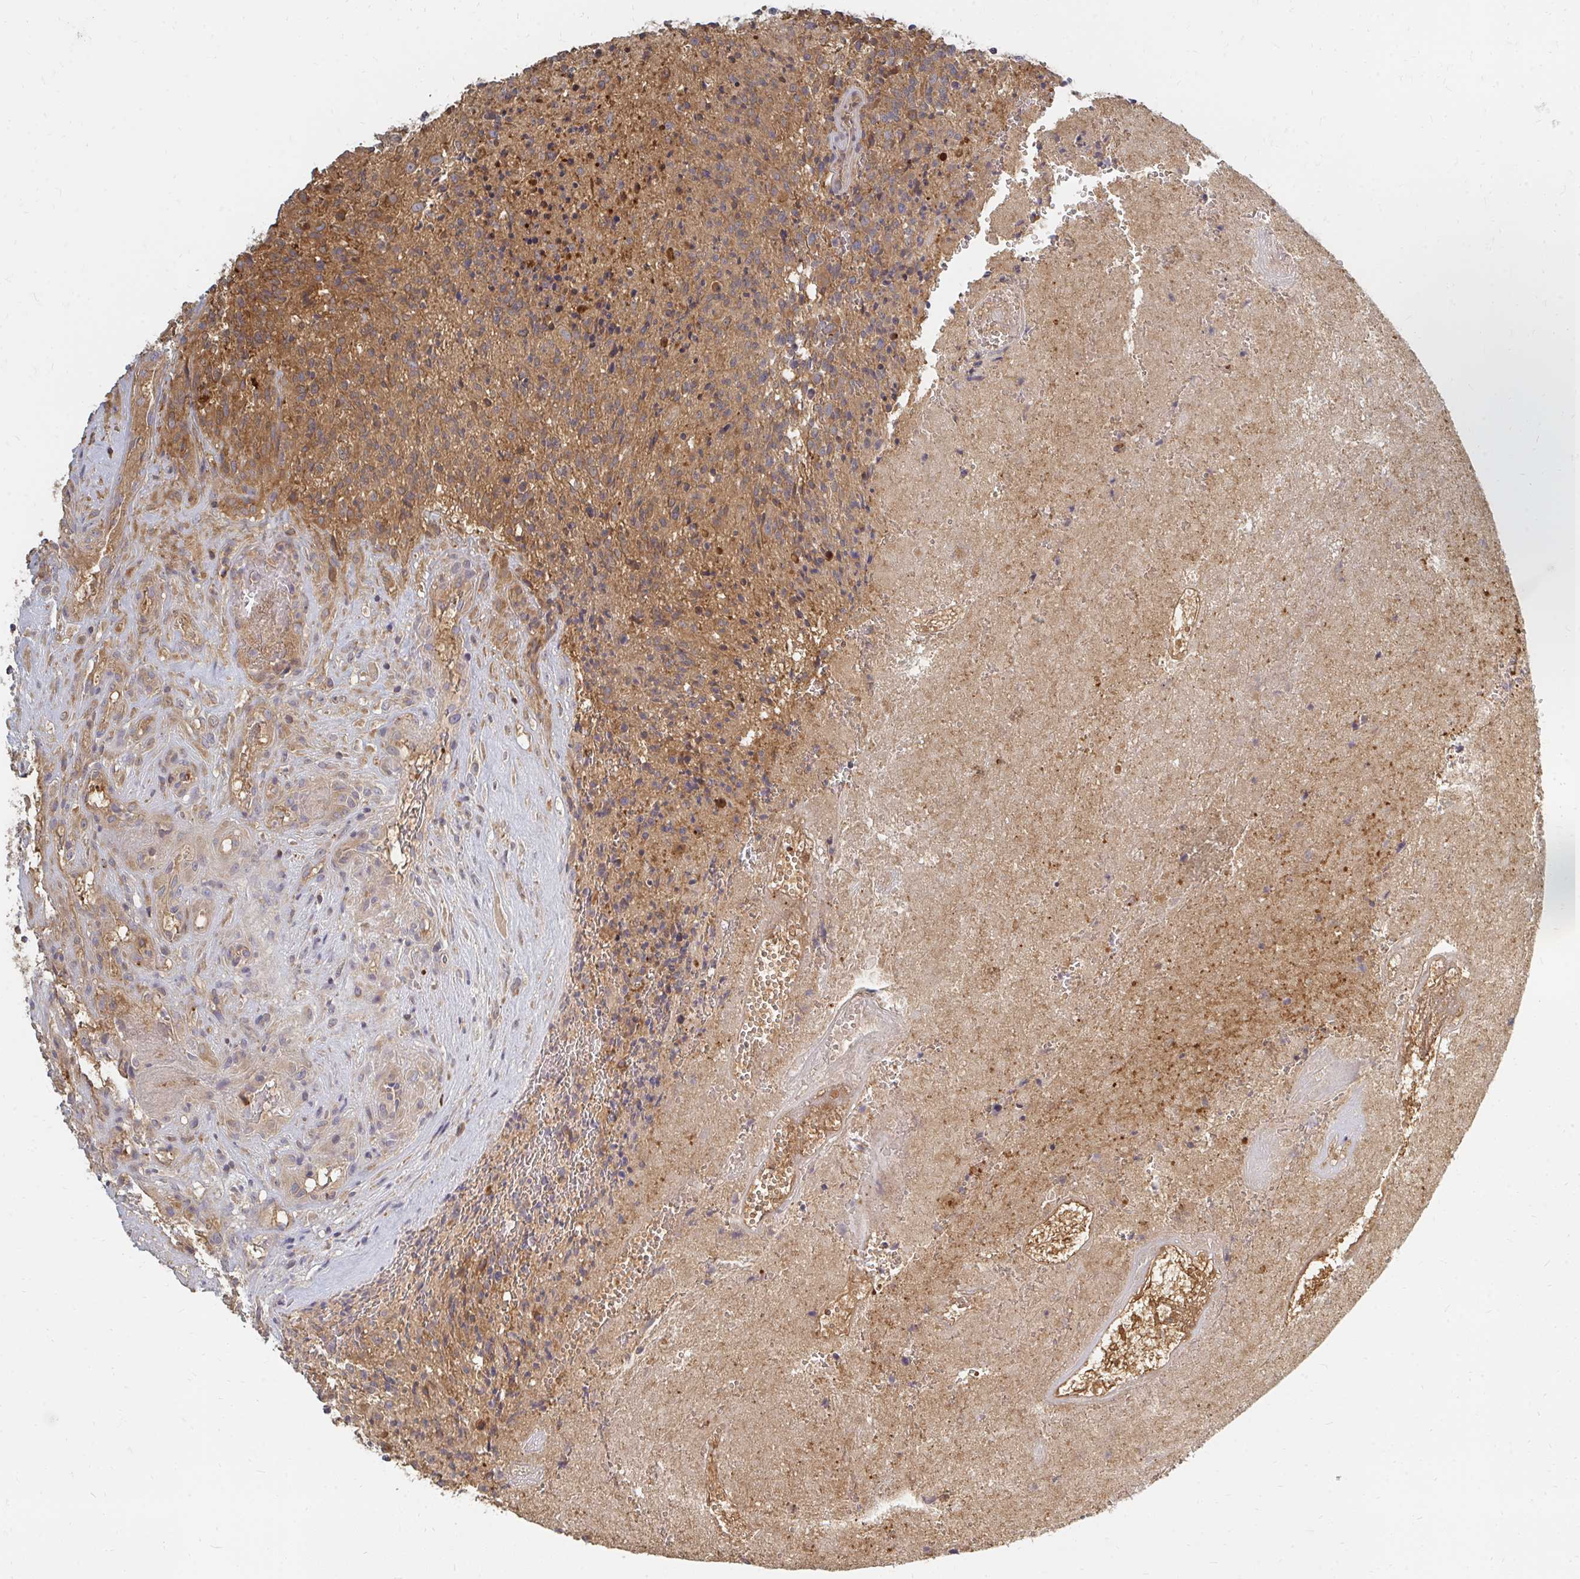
{"staining": {"intensity": "moderate", "quantity": "25%-75%", "location": "cytoplasmic/membranous"}, "tissue": "glioma", "cell_type": "Tumor cells", "image_type": "cancer", "snomed": [{"axis": "morphology", "description": "Glioma, malignant, High grade"}, {"axis": "topography", "description": "Brain"}], "caption": "High-magnification brightfield microscopy of glioma stained with DAB (brown) and counterstained with hematoxylin (blue). tumor cells exhibit moderate cytoplasmic/membranous positivity is present in about25%-75% of cells.", "gene": "ZNF285", "patient": {"sex": "male", "age": 36}}